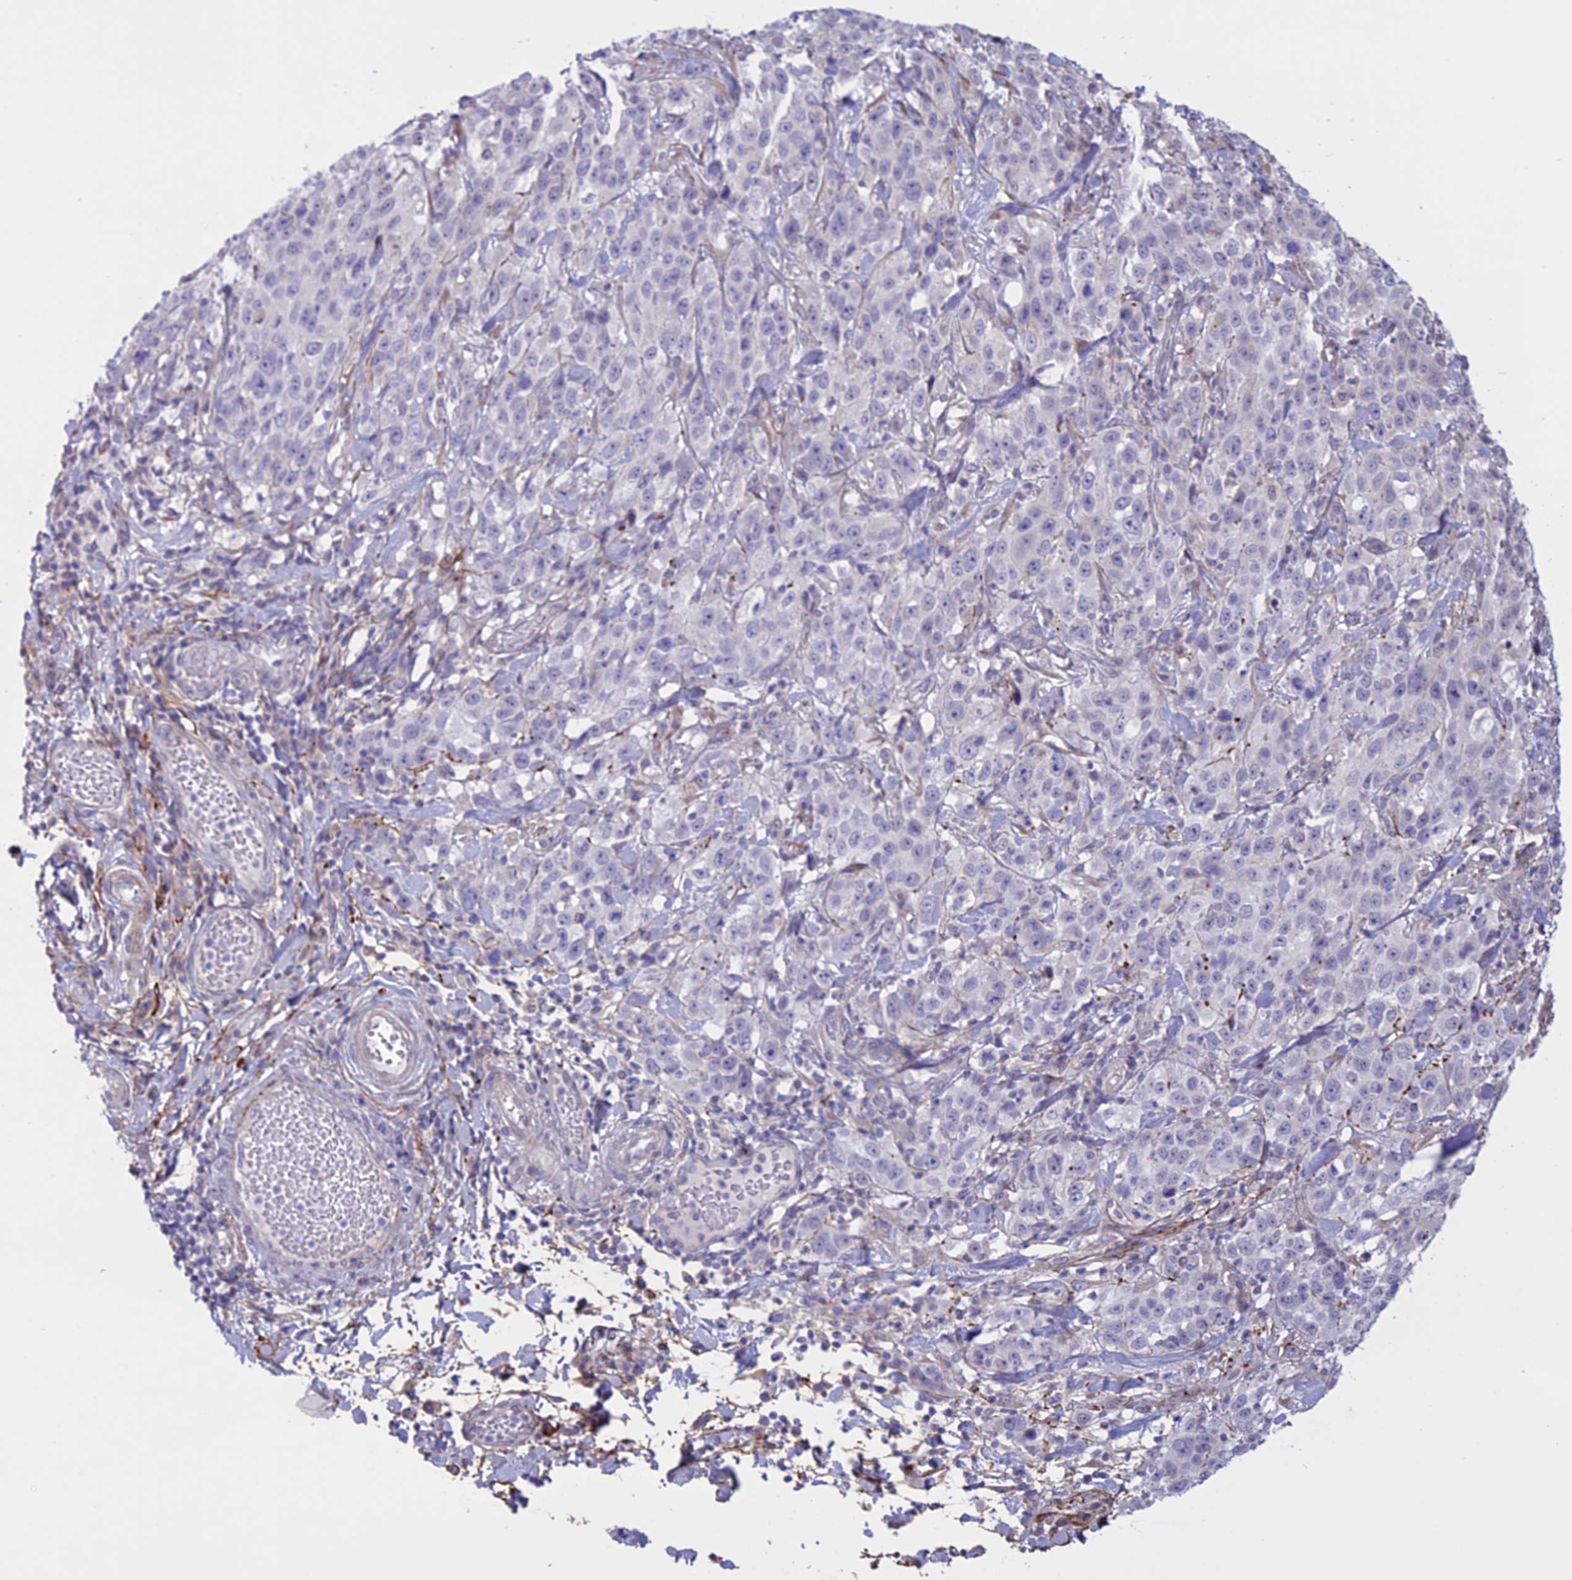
{"staining": {"intensity": "negative", "quantity": "none", "location": "none"}, "tissue": "stomach cancer", "cell_type": "Tumor cells", "image_type": "cancer", "snomed": [{"axis": "morphology", "description": "Normal tissue, NOS"}, {"axis": "morphology", "description": "Adenocarcinoma, NOS"}, {"axis": "topography", "description": "Lymph node"}, {"axis": "topography", "description": "Stomach"}], "caption": "High magnification brightfield microscopy of stomach cancer stained with DAB (3,3'-diaminobenzidine) (brown) and counterstained with hematoxylin (blue): tumor cells show no significant staining.", "gene": "SPHKAP", "patient": {"sex": "male", "age": 48}}